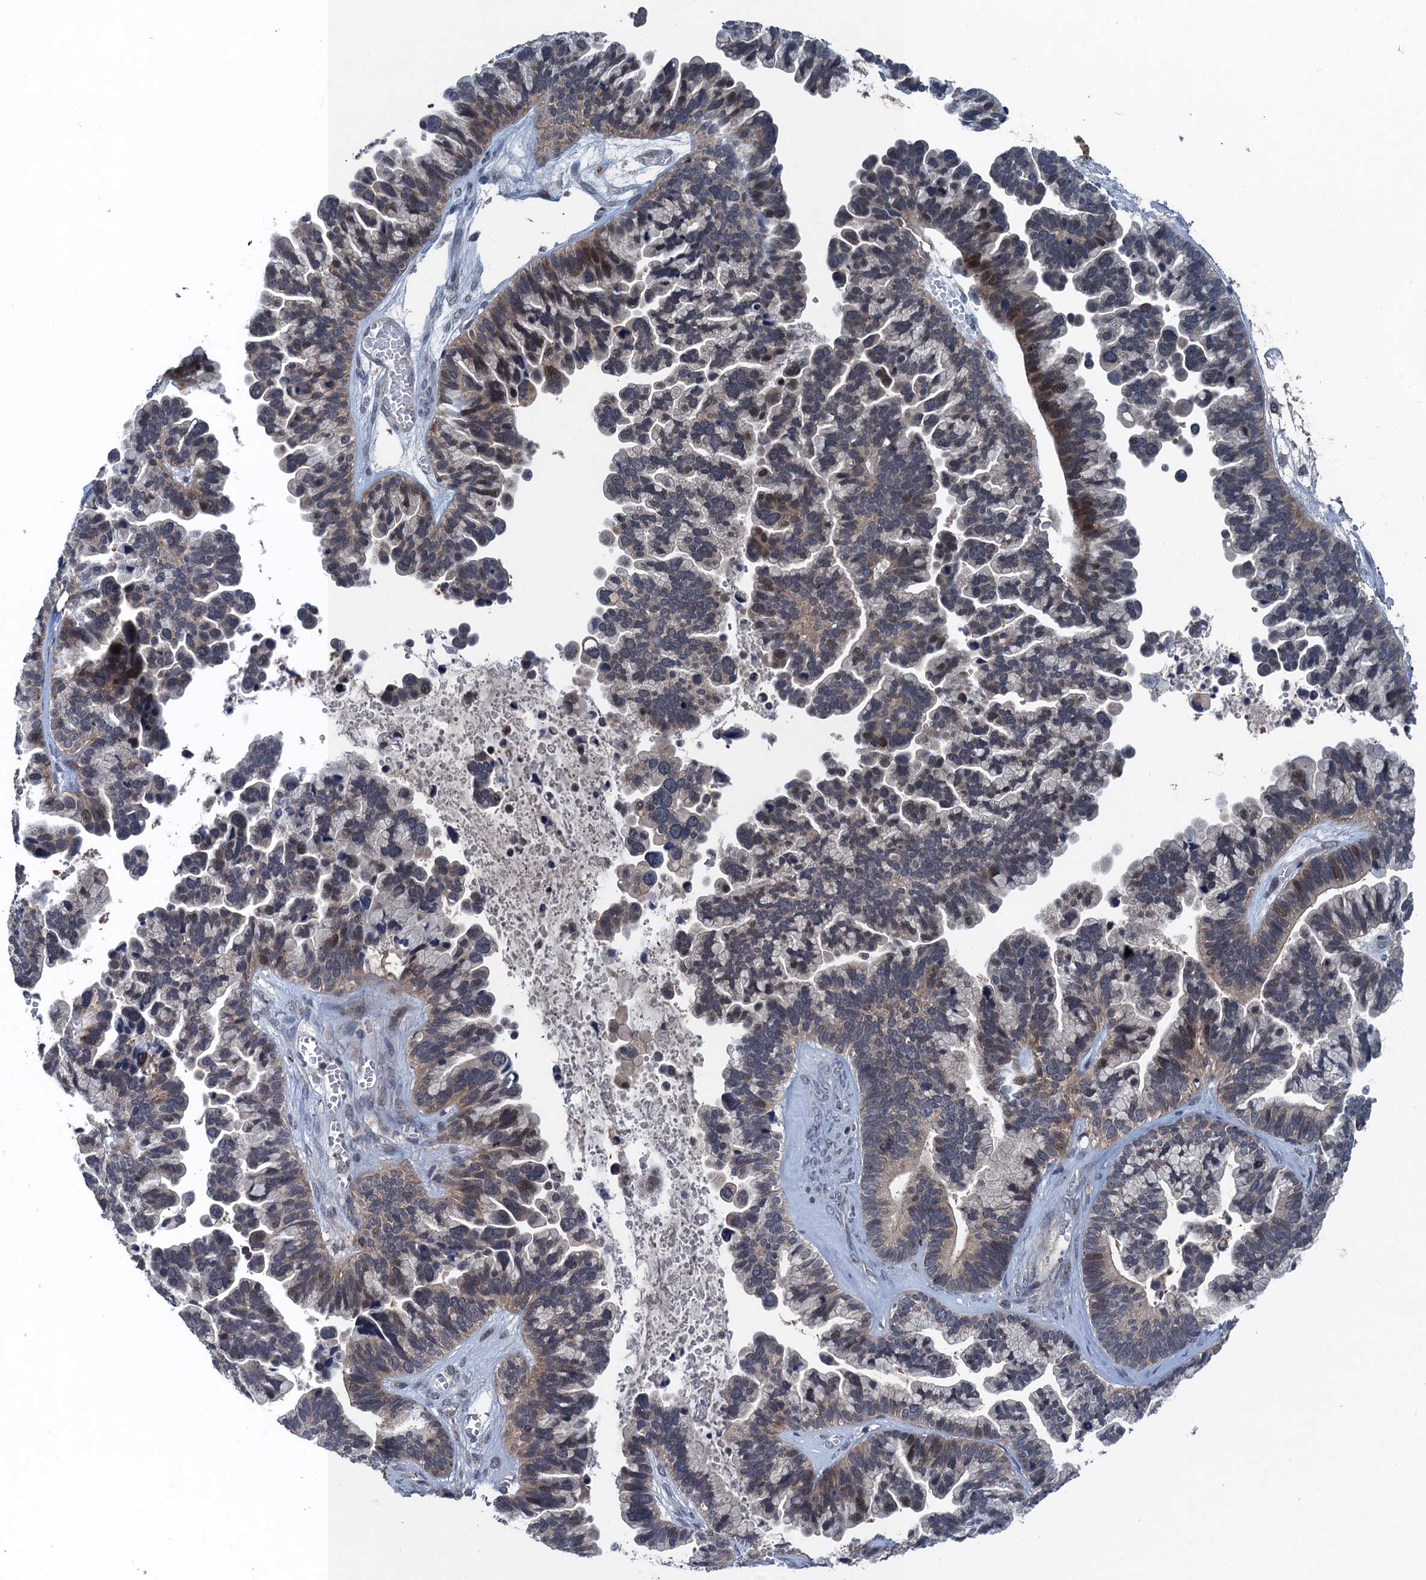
{"staining": {"intensity": "moderate", "quantity": "<25%", "location": "nuclear"}, "tissue": "ovarian cancer", "cell_type": "Tumor cells", "image_type": "cancer", "snomed": [{"axis": "morphology", "description": "Cystadenocarcinoma, serous, NOS"}, {"axis": "topography", "description": "Ovary"}], "caption": "Ovarian cancer tissue shows moderate nuclear staining in about <25% of tumor cells", "gene": "RNF165", "patient": {"sex": "female", "age": 56}}